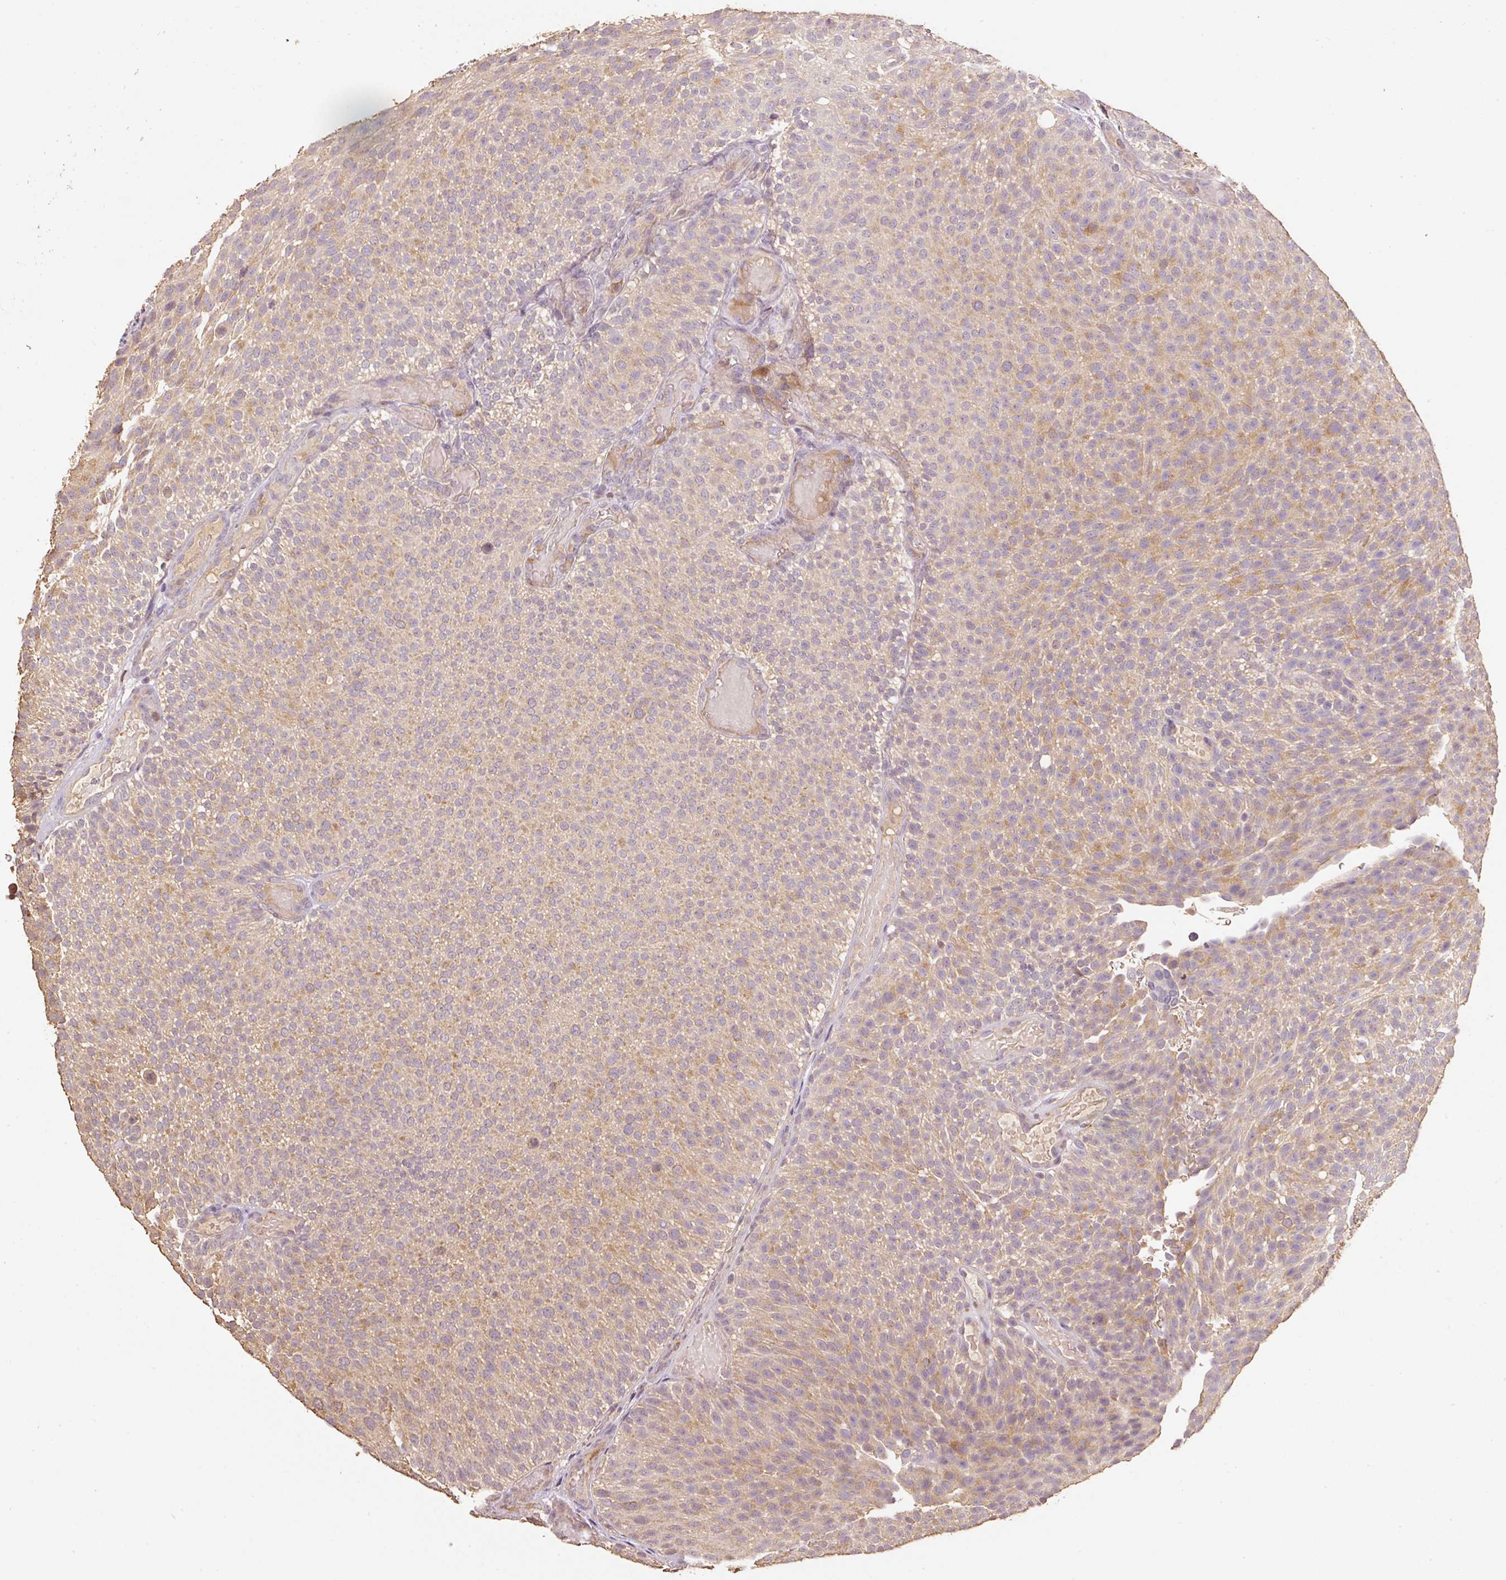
{"staining": {"intensity": "weak", "quantity": "25%-75%", "location": "cytoplasmic/membranous"}, "tissue": "urothelial cancer", "cell_type": "Tumor cells", "image_type": "cancer", "snomed": [{"axis": "morphology", "description": "Urothelial carcinoma, Low grade"}, {"axis": "topography", "description": "Urinary bladder"}], "caption": "Immunohistochemistry micrograph of neoplastic tissue: human low-grade urothelial carcinoma stained using immunohistochemistry reveals low levels of weak protein expression localized specifically in the cytoplasmic/membranous of tumor cells, appearing as a cytoplasmic/membranous brown color.", "gene": "HERC2", "patient": {"sex": "male", "age": 78}}